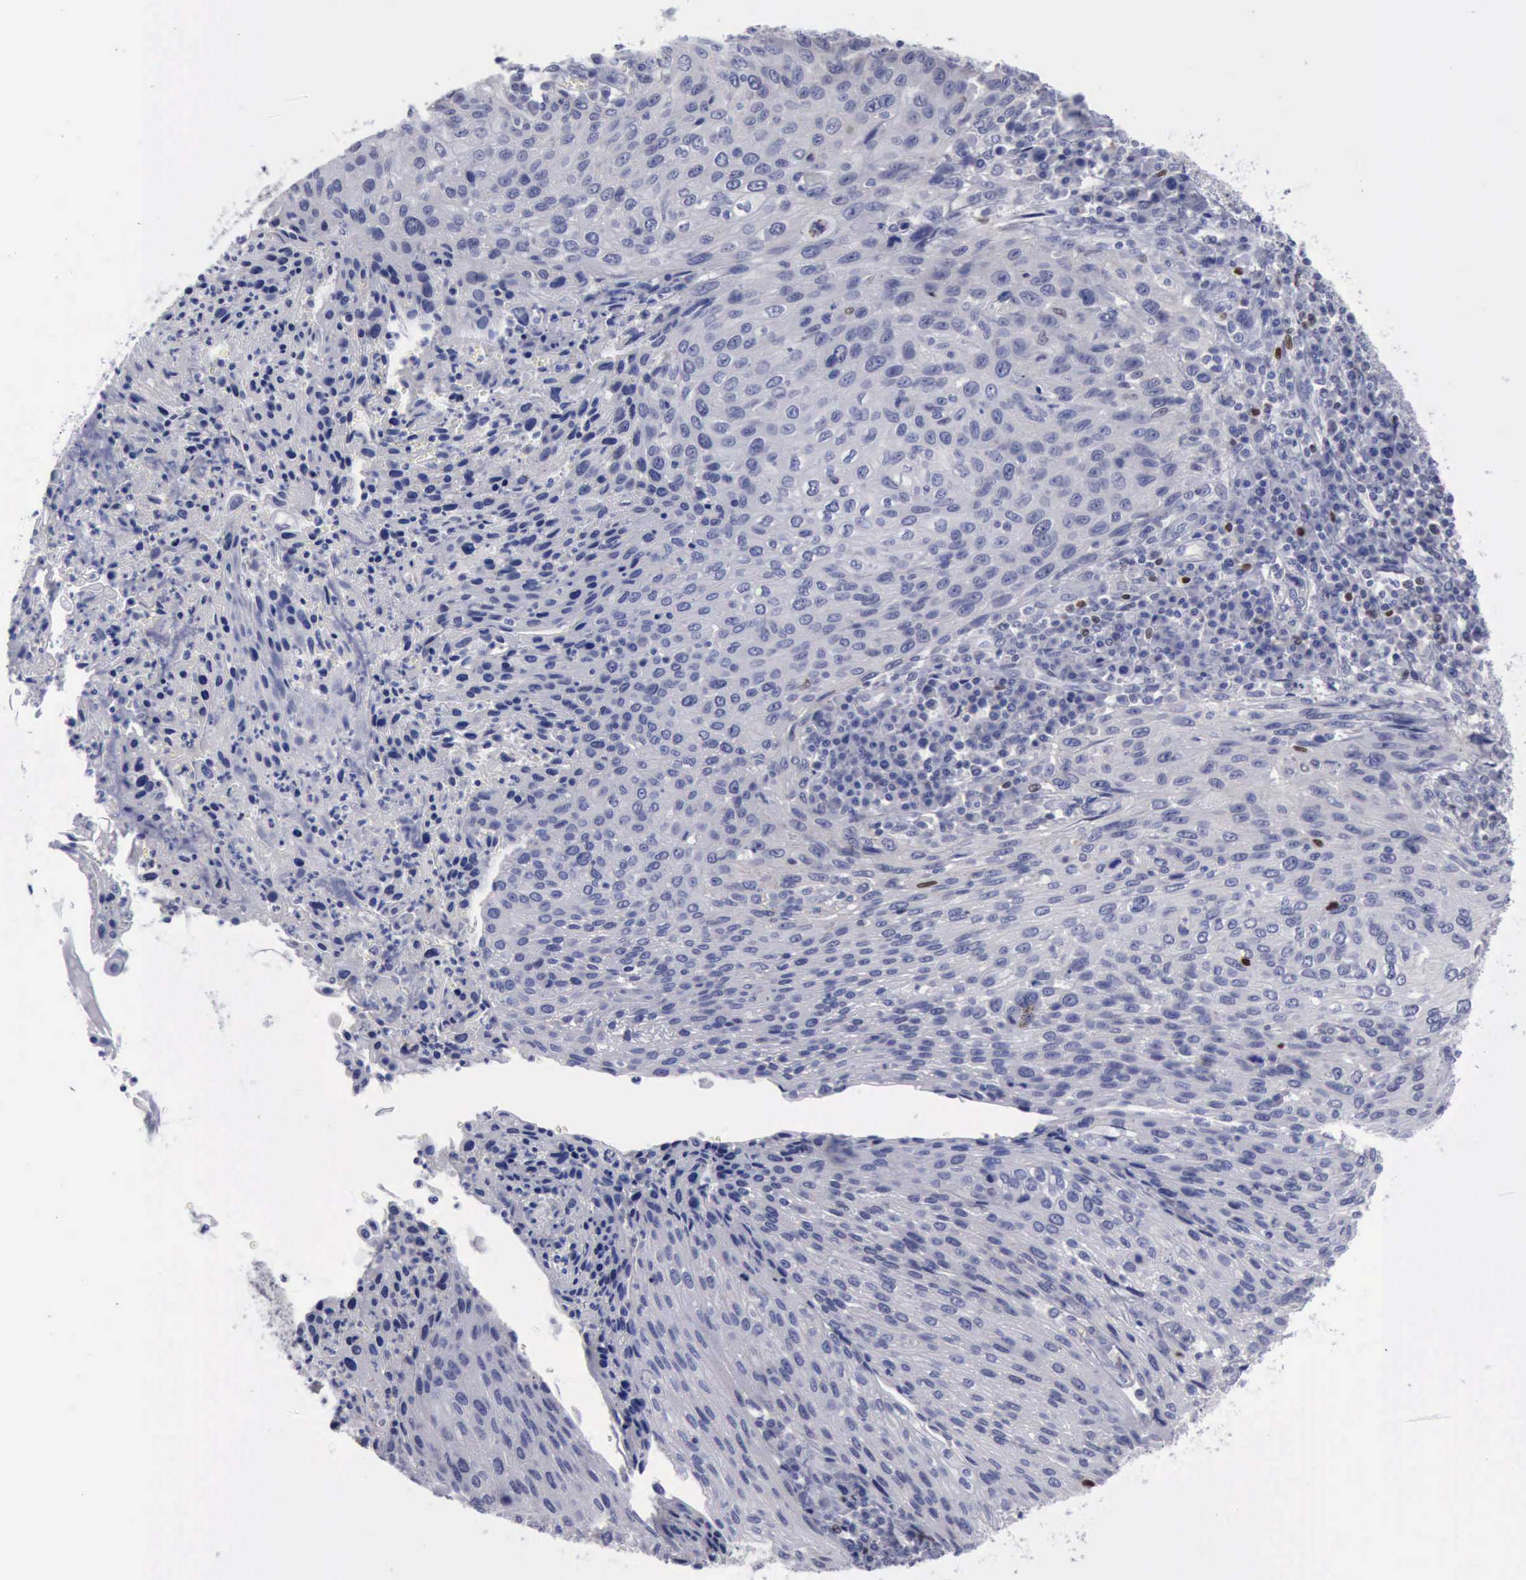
{"staining": {"intensity": "negative", "quantity": "none", "location": "none"}, "tissue": "cervical cancer", "cell_type": "Tumor cells", "image_type": "cancer", "snomed": [{"axis": "morphology", "description": "Squamous cell carcinoma, NOS"}, {"axis": "topography", "description": "Cervix"}], "caption": "Protein analysis of cervical cancer demonstrates no significant positivity in tumor cells.", "gene": "SATB2", "patient": {"sex": "female", "age": 32}}